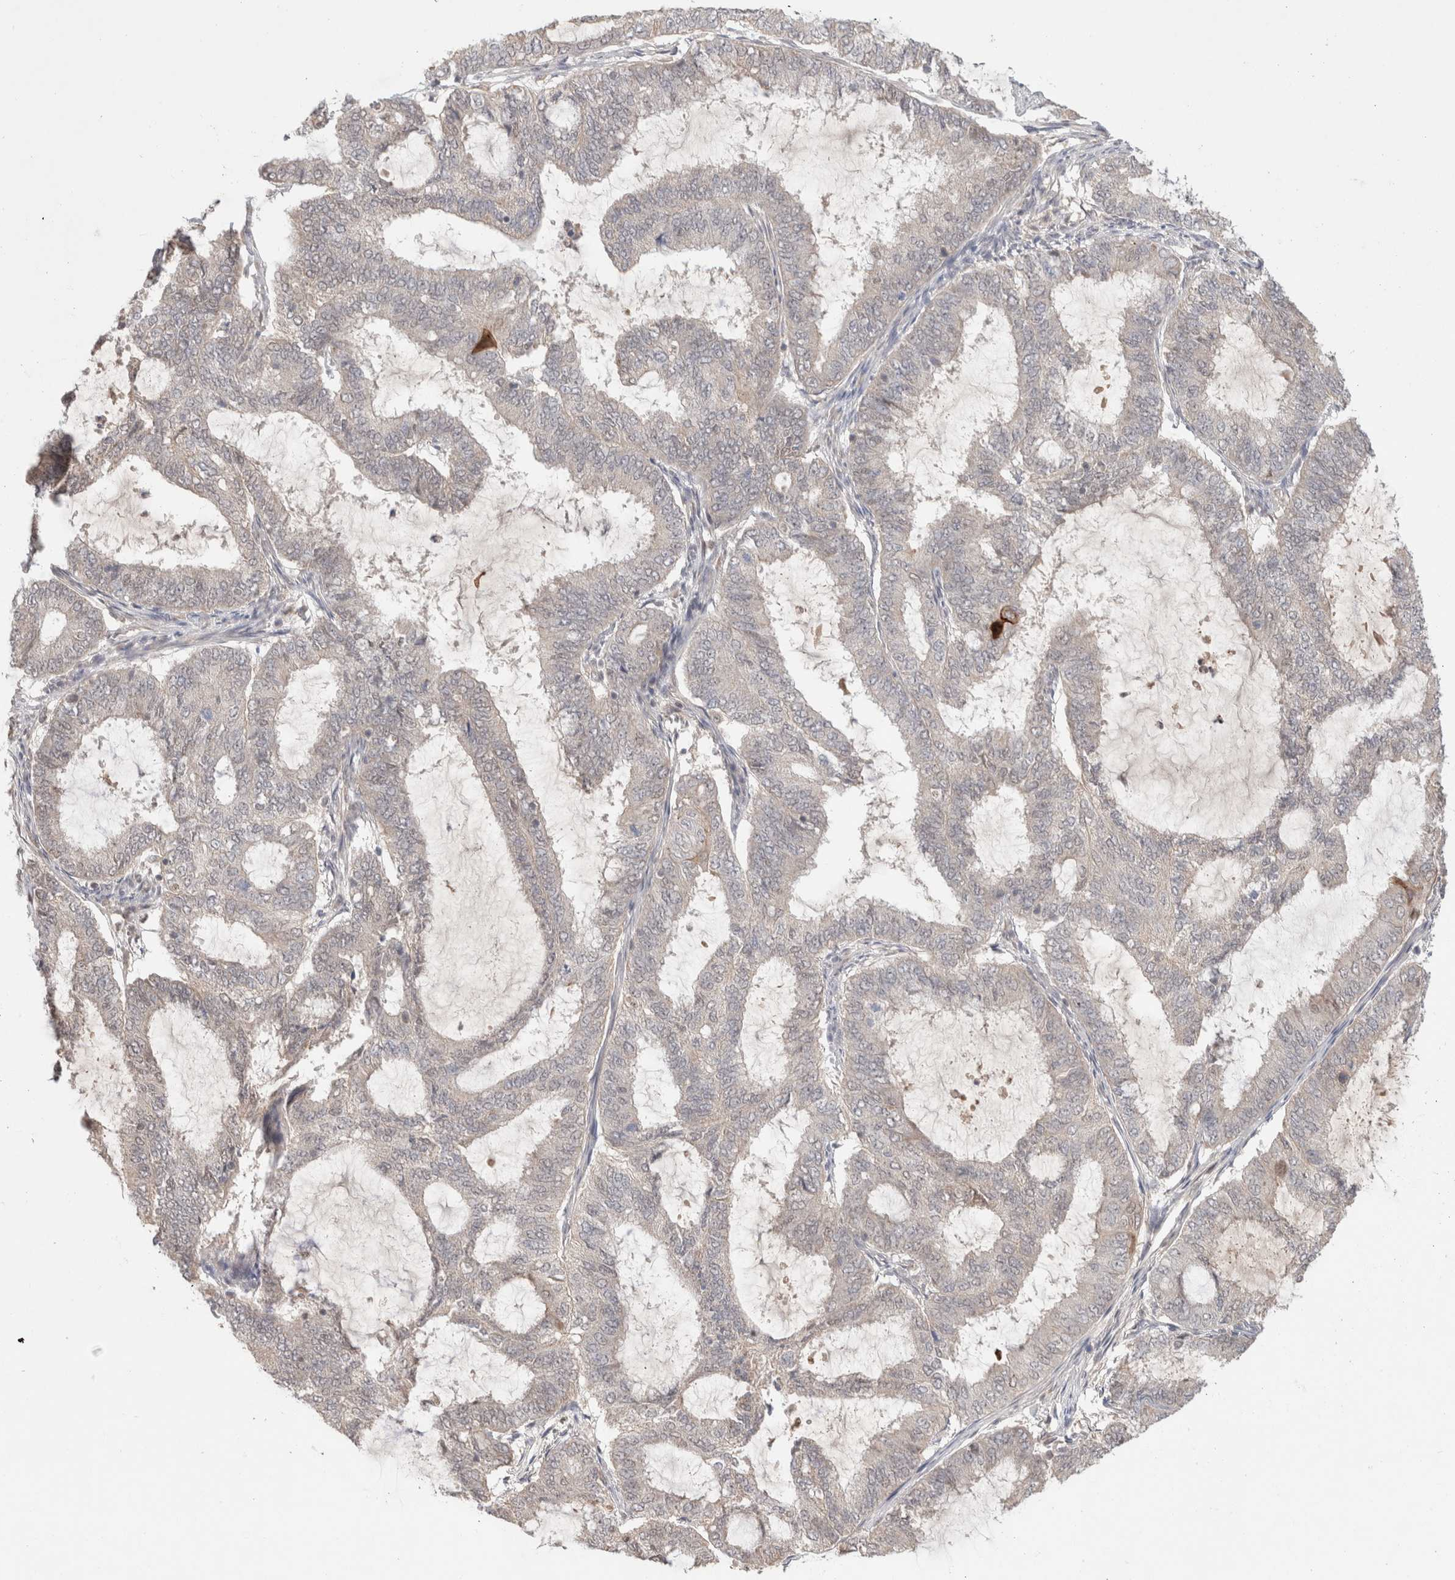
{"staining": {"intensity": "weak", "quantity": "<25%", "location": "cytoplasmic/membranous"}, "tissue": "endometrial cancer", "cell_type": "Tumor cells", "image_type": "cancer", "snomed": [{"axis": "morphology", "description": "Adenocarcinoma, NOS"}, {"axis": "topography", "description": "Endometrium"}], "caption": "An IHC image of adenocarcinoma (endometrial) is shown. There is no staining in tumor cells of adenocarcinoma (endometrial).", "gene": "SYDE2", "patient": {"sex": "female", "age": 51}}